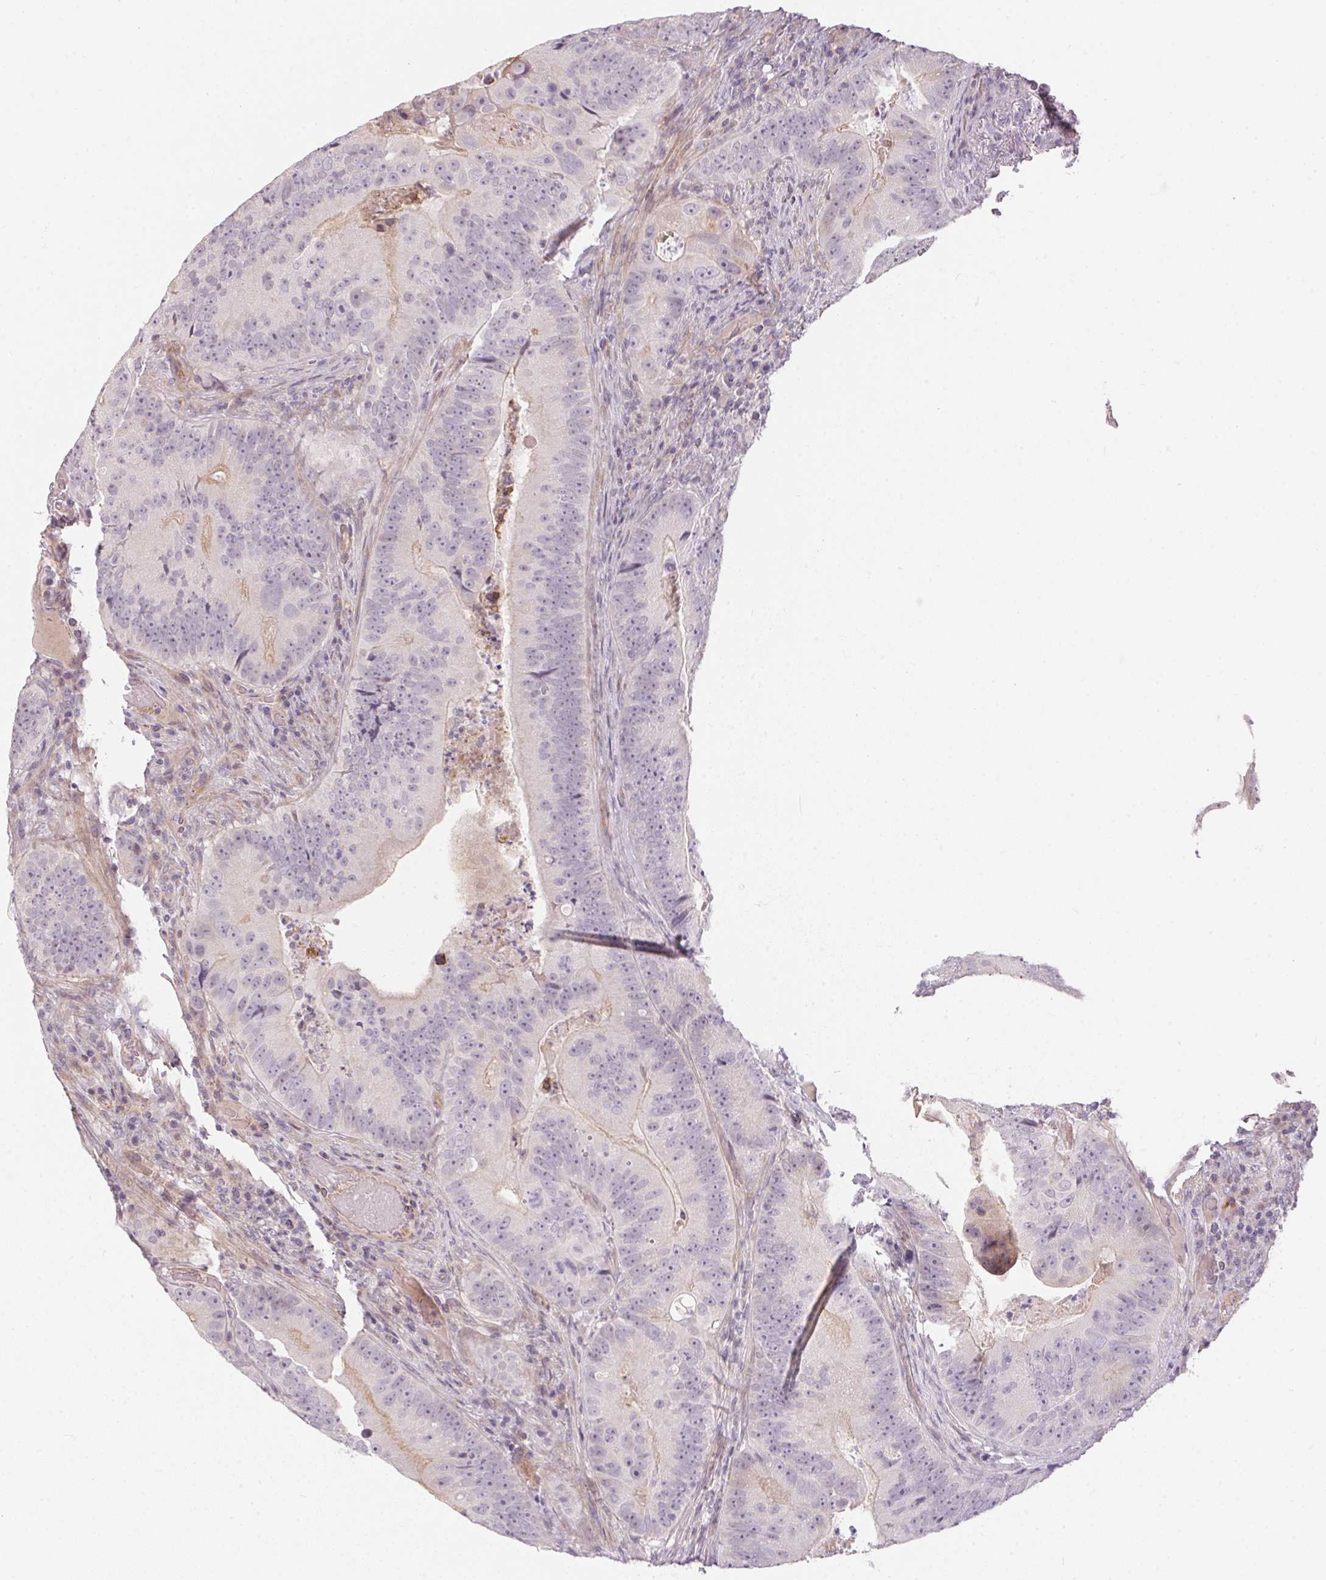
{"staining": {"intensity": "negative", "quantity": "none", "location": "none"}, "tissue": "colorectal cancer", "cell_type": "Tumor cells", "image_type": "cancer", "snomed": [{"axis": "morphology", "description": "Adenocarcinoma, NOS"}, {"axis": "topography", "description": "Colon"}], "caption": "This image is of colorectal cancer stained with IHC to label a protein in brown with the nuclei are counter-stained blue. There is no positivity in tumor cells.", "gene": "GDAP1L1", "patient": {"sex": "female", "age": 86}}